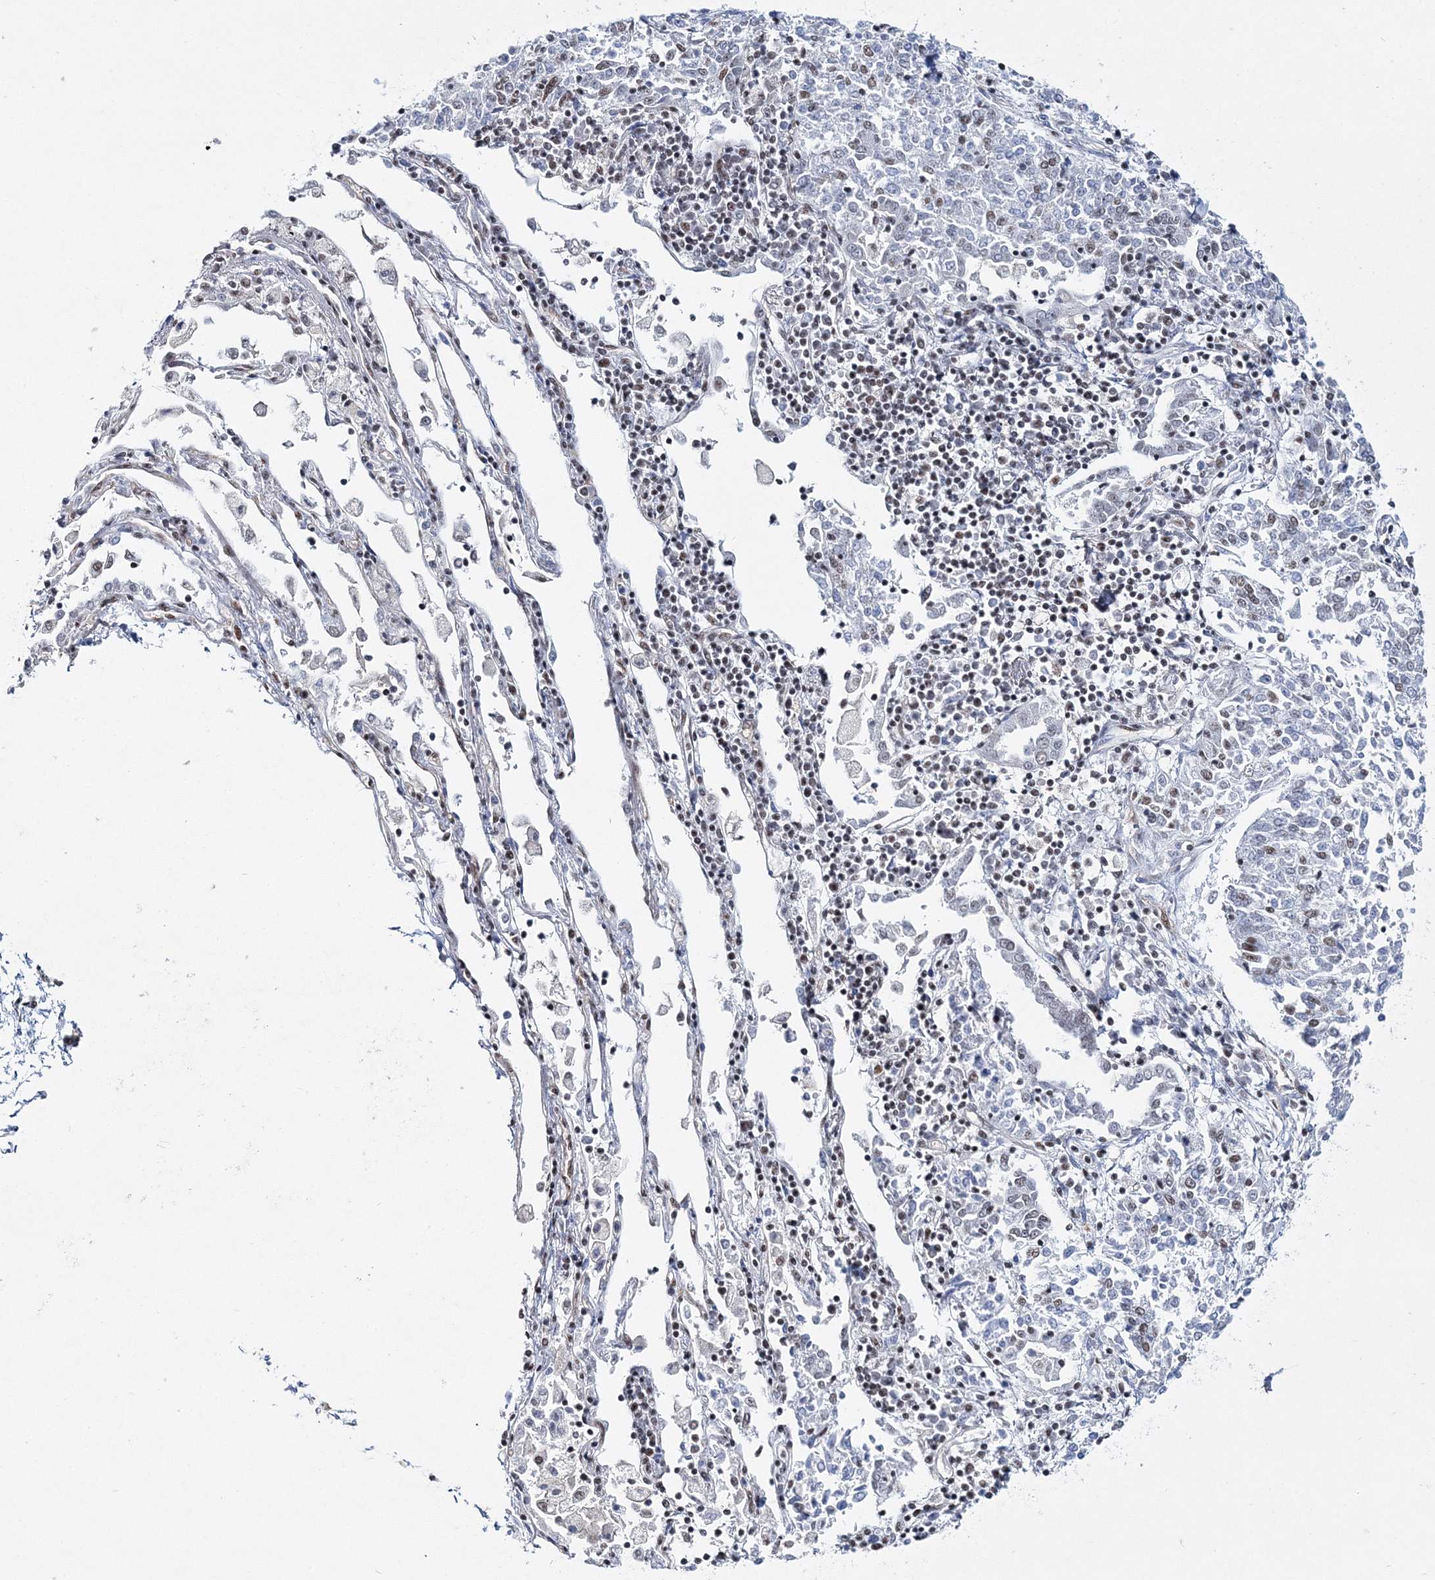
{"staining": {"intensity": "moderate", "quantity": "25%-75%", "location": "nuclear"}, "tissue": "lung cancer", "cell_type": "Tumor cells", "image_type": "cancer", "snomed": [{"axis": "morphology", "description": "Normal tissue, NOS"}, {"axis": "morphology", "description": "Squamous cell carcinoma, NOS"}, {"axis": "topography", "description": "Cartilage tissue"}, {"axis": "topography", "description": "Lung"}, {"axis": "topography", "description": "Peripheral nerve tissue"}], "caption": "There is medium levels of moderate nuclear positivity in tumor cells of lung cancer, as demonstrated by immunohistochemical staining (brown color).", "gene": "QRICH1", "patient": {"sex": "female", "age": 49}}